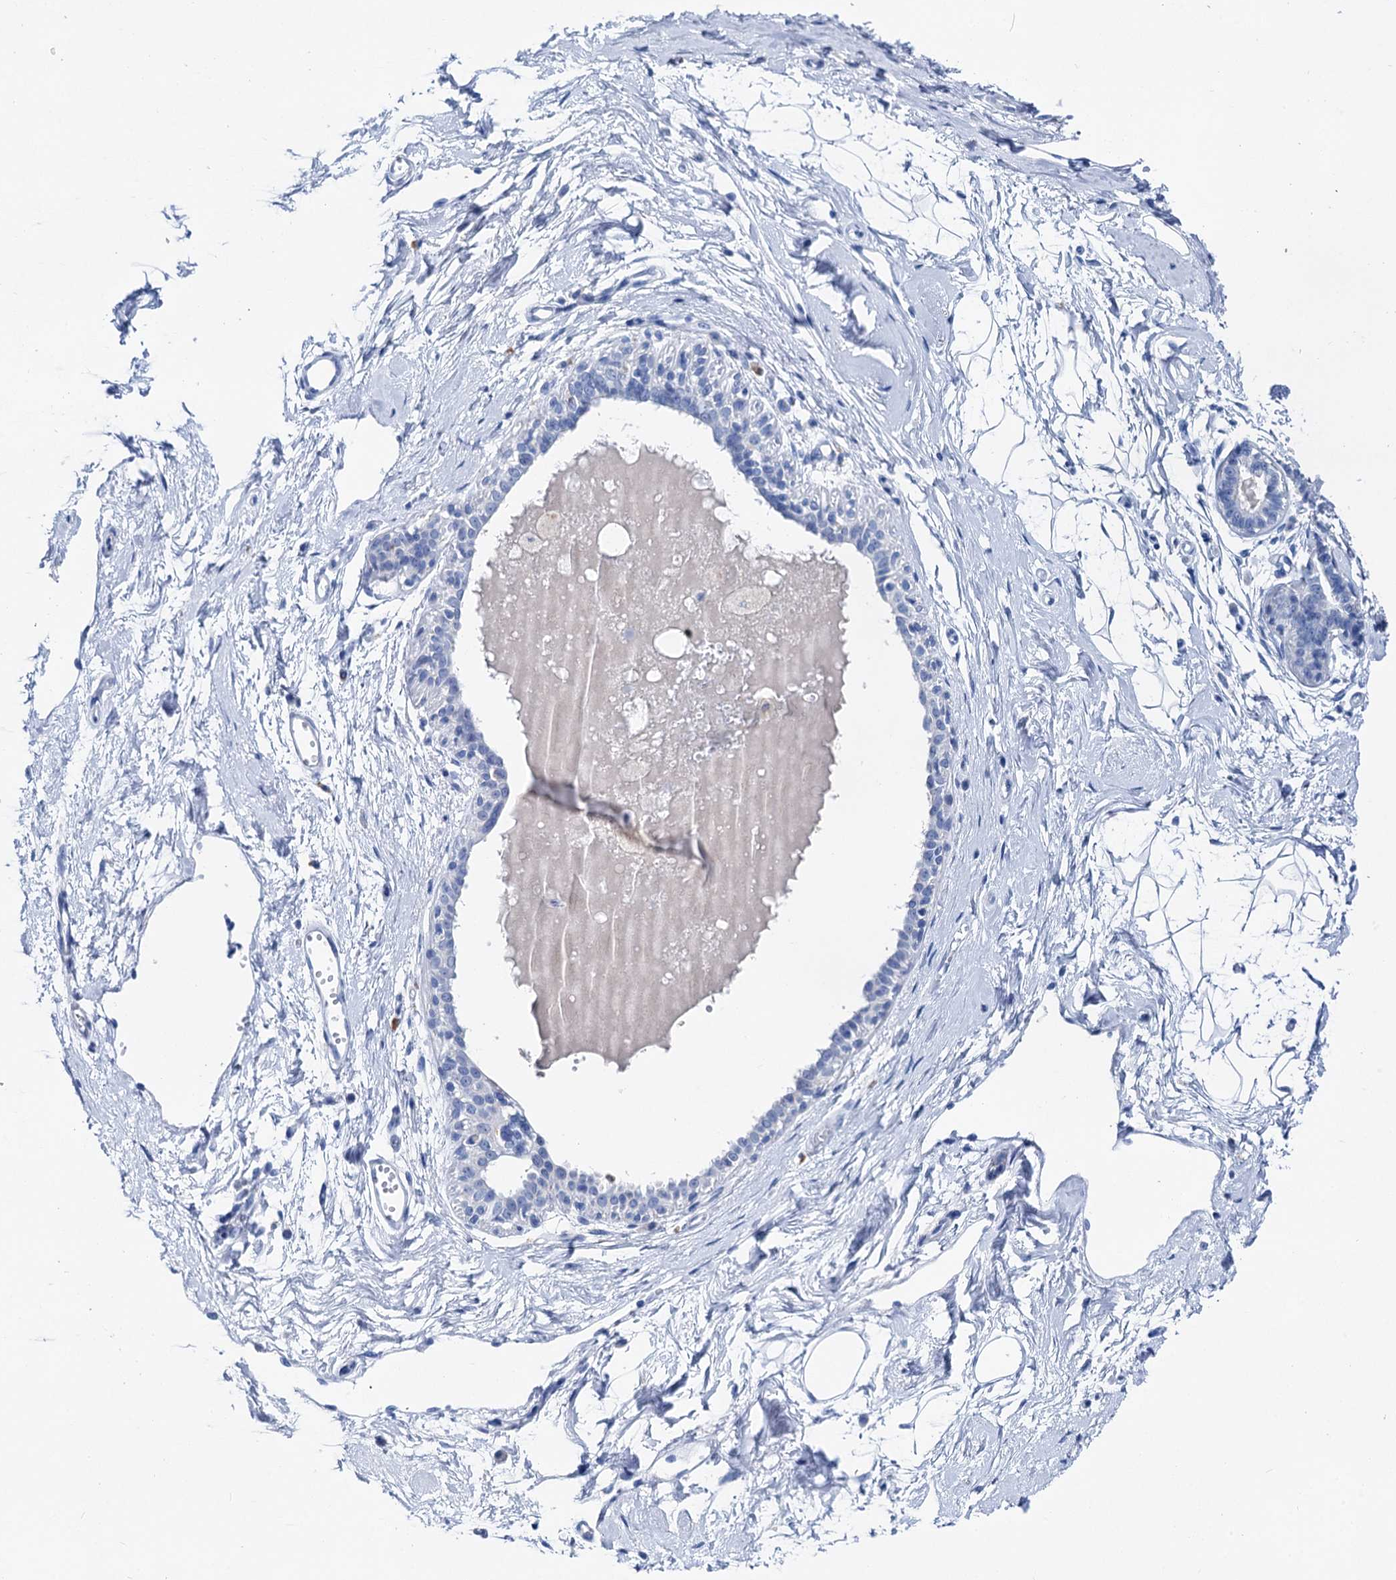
{"staining": {"intensity": "negative", "quantity": "none", "location": "none"}, "tissue": "breast", "cell_type": "Adipocytes", "image_type": "normal", "snomed": [{"axis": "morphology", "description": "Normal tissue, NOS"}, {"axis": "topography", "description": "Breast"}], "caption": "Adipocytes are negative for protein expression in benign human breast. (Brightfield microscopy of DAB IHC at high magnification).", "gene": "BRINP1", "patient": {"sex": "female", "age": 45}}